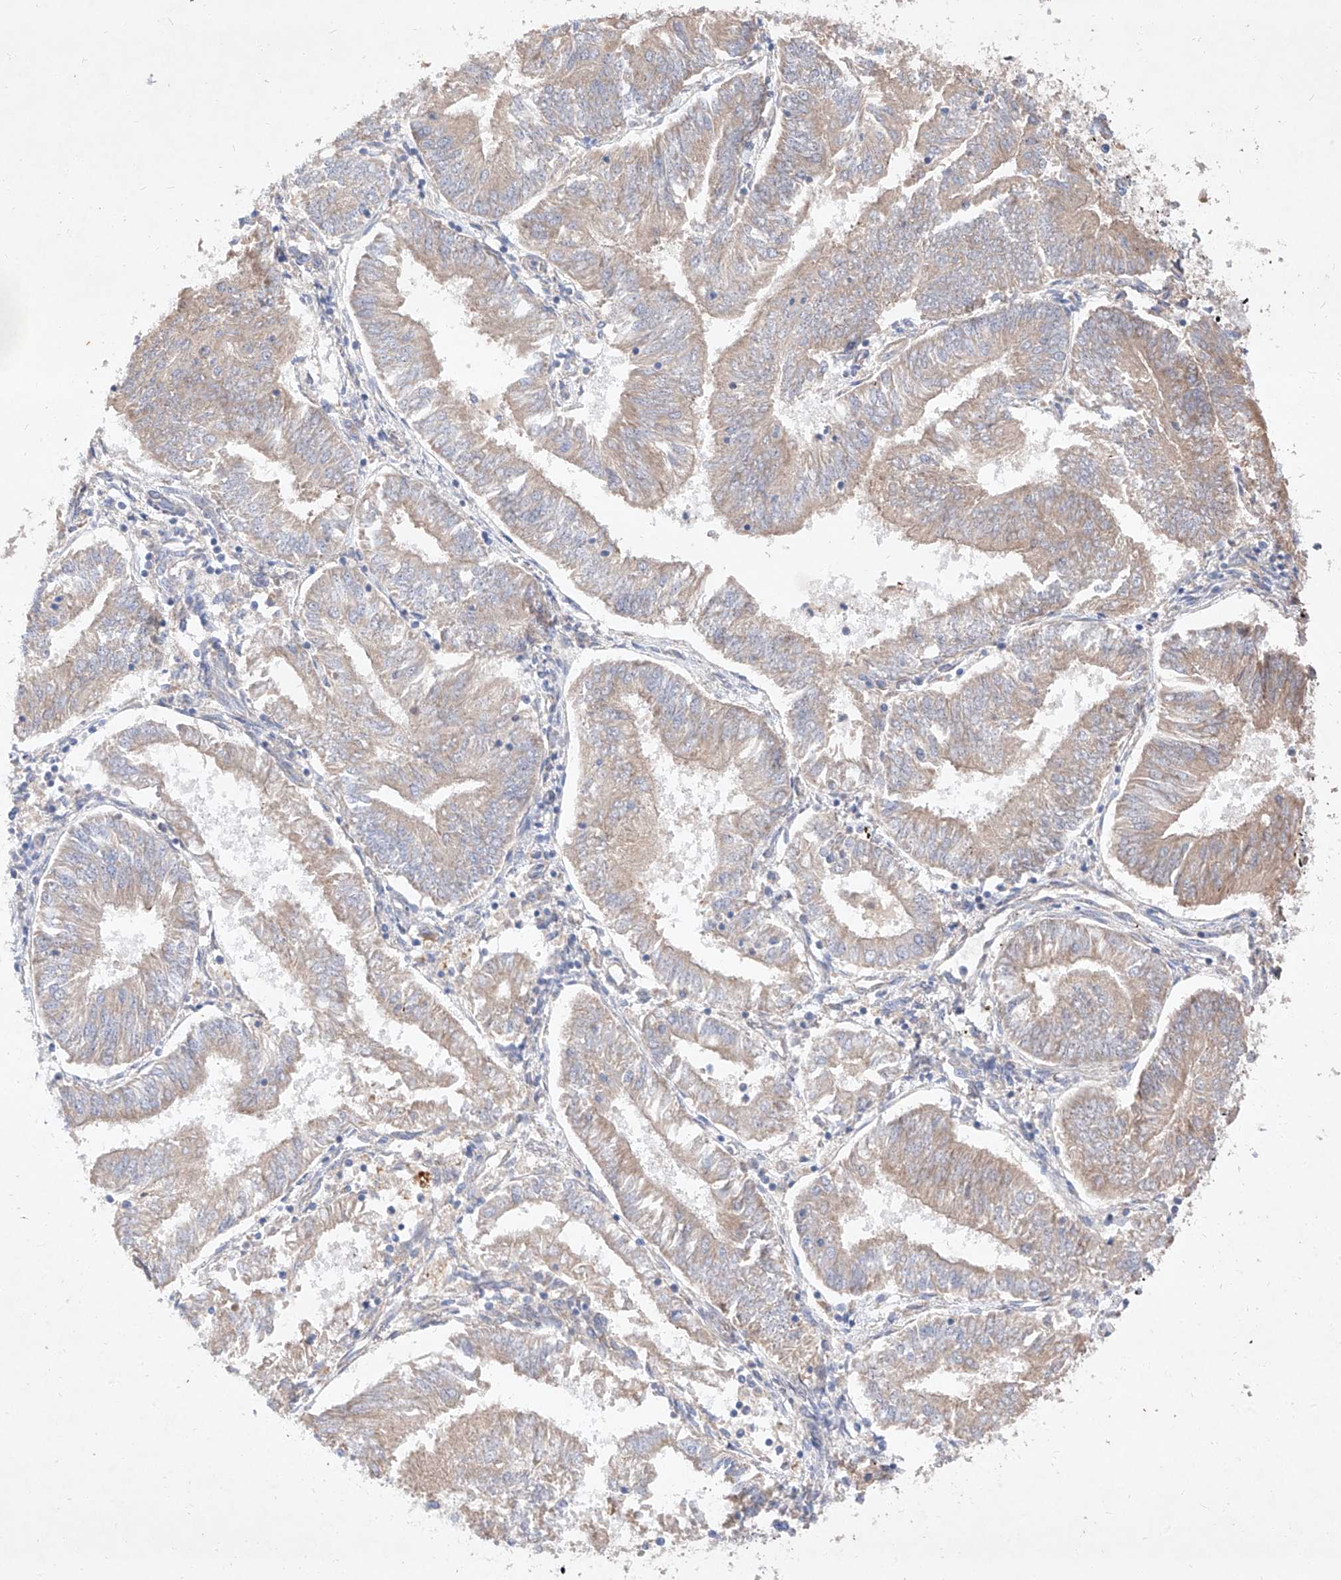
{"staining": {"intensity": "weak", "quantity": "25%-75%", "location": "cytoplasmic/membranous"}, "tissue": "endometrial cancer", "cell_type": "Tumor cells", "image_type": "cancer", "snomed": [{"axis": "morphology", "description": "Adenocarcinoma, NOS"}, {"axis": "topography", "description": "Endometrium"}], "caption": "This histopathology image exhibits immunohistochemistry (IHC) staining of endometrial cancer, with low weak cytoplasmic/membranous staining in about 25%-75% of tumor cells.", "gene": "DIRAS3", "patient": {"sex": "female", "age": 58}}